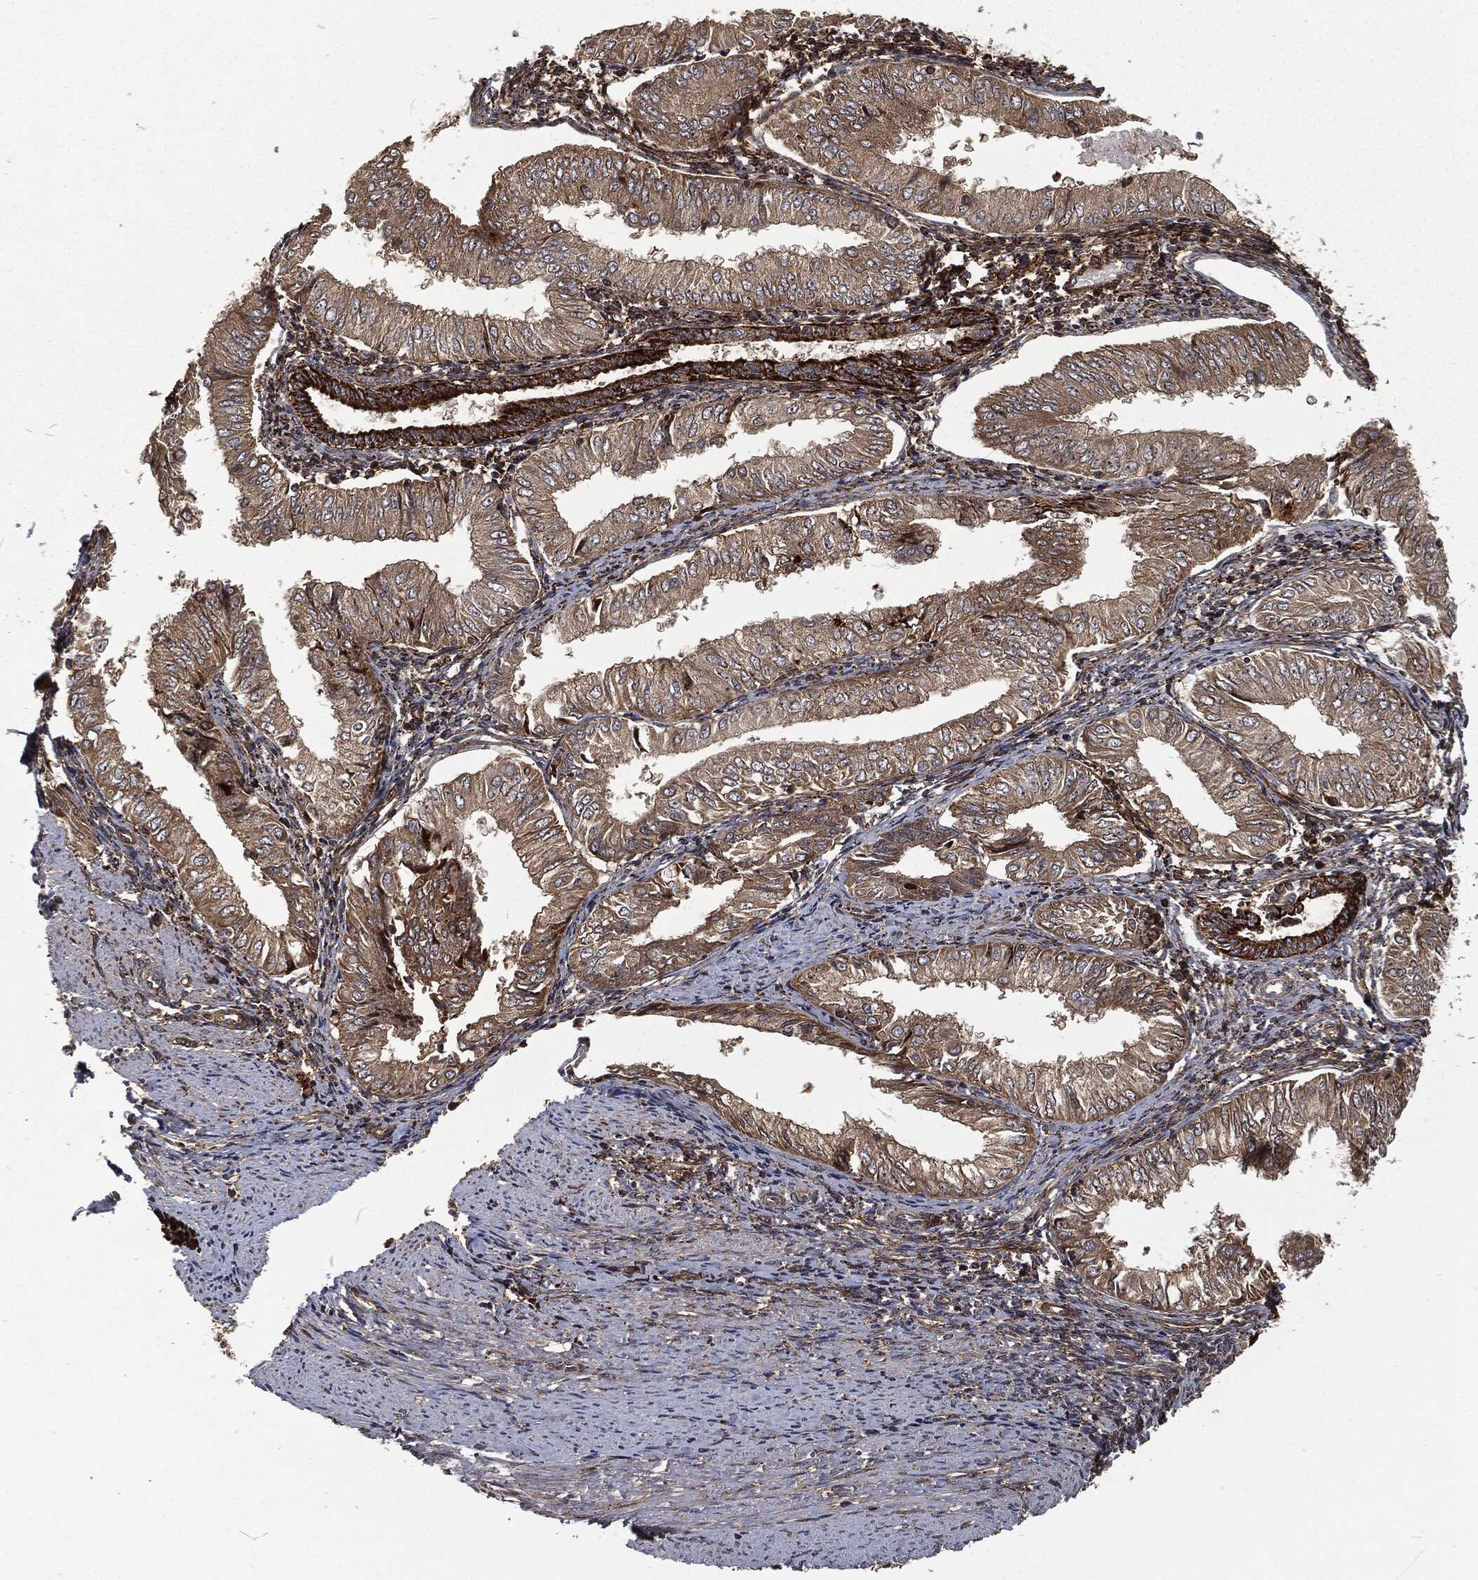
{"staining": {"intensity": "moderate", "quantity": ">75%", "location": "cytoplasmic/membranous"}, "tissue": "endometrial cancer", "cell_type": "Tumor cells", "image_type": "cancer", "snomed": [{"axis": "morphology", "description": "Adenocarcinoma, NOS"}, {"axis": "topography", "description": "Endometrium"}], "caption": "Immunohistochemical staining of endometrial cancer (adenocarcinoma) demonstrates moderate cytoplasmic/membranous protein expression in about >75% of tumor cells.", "gene": "RFTN1", "patient": {"sex": "female", "age": 53}}